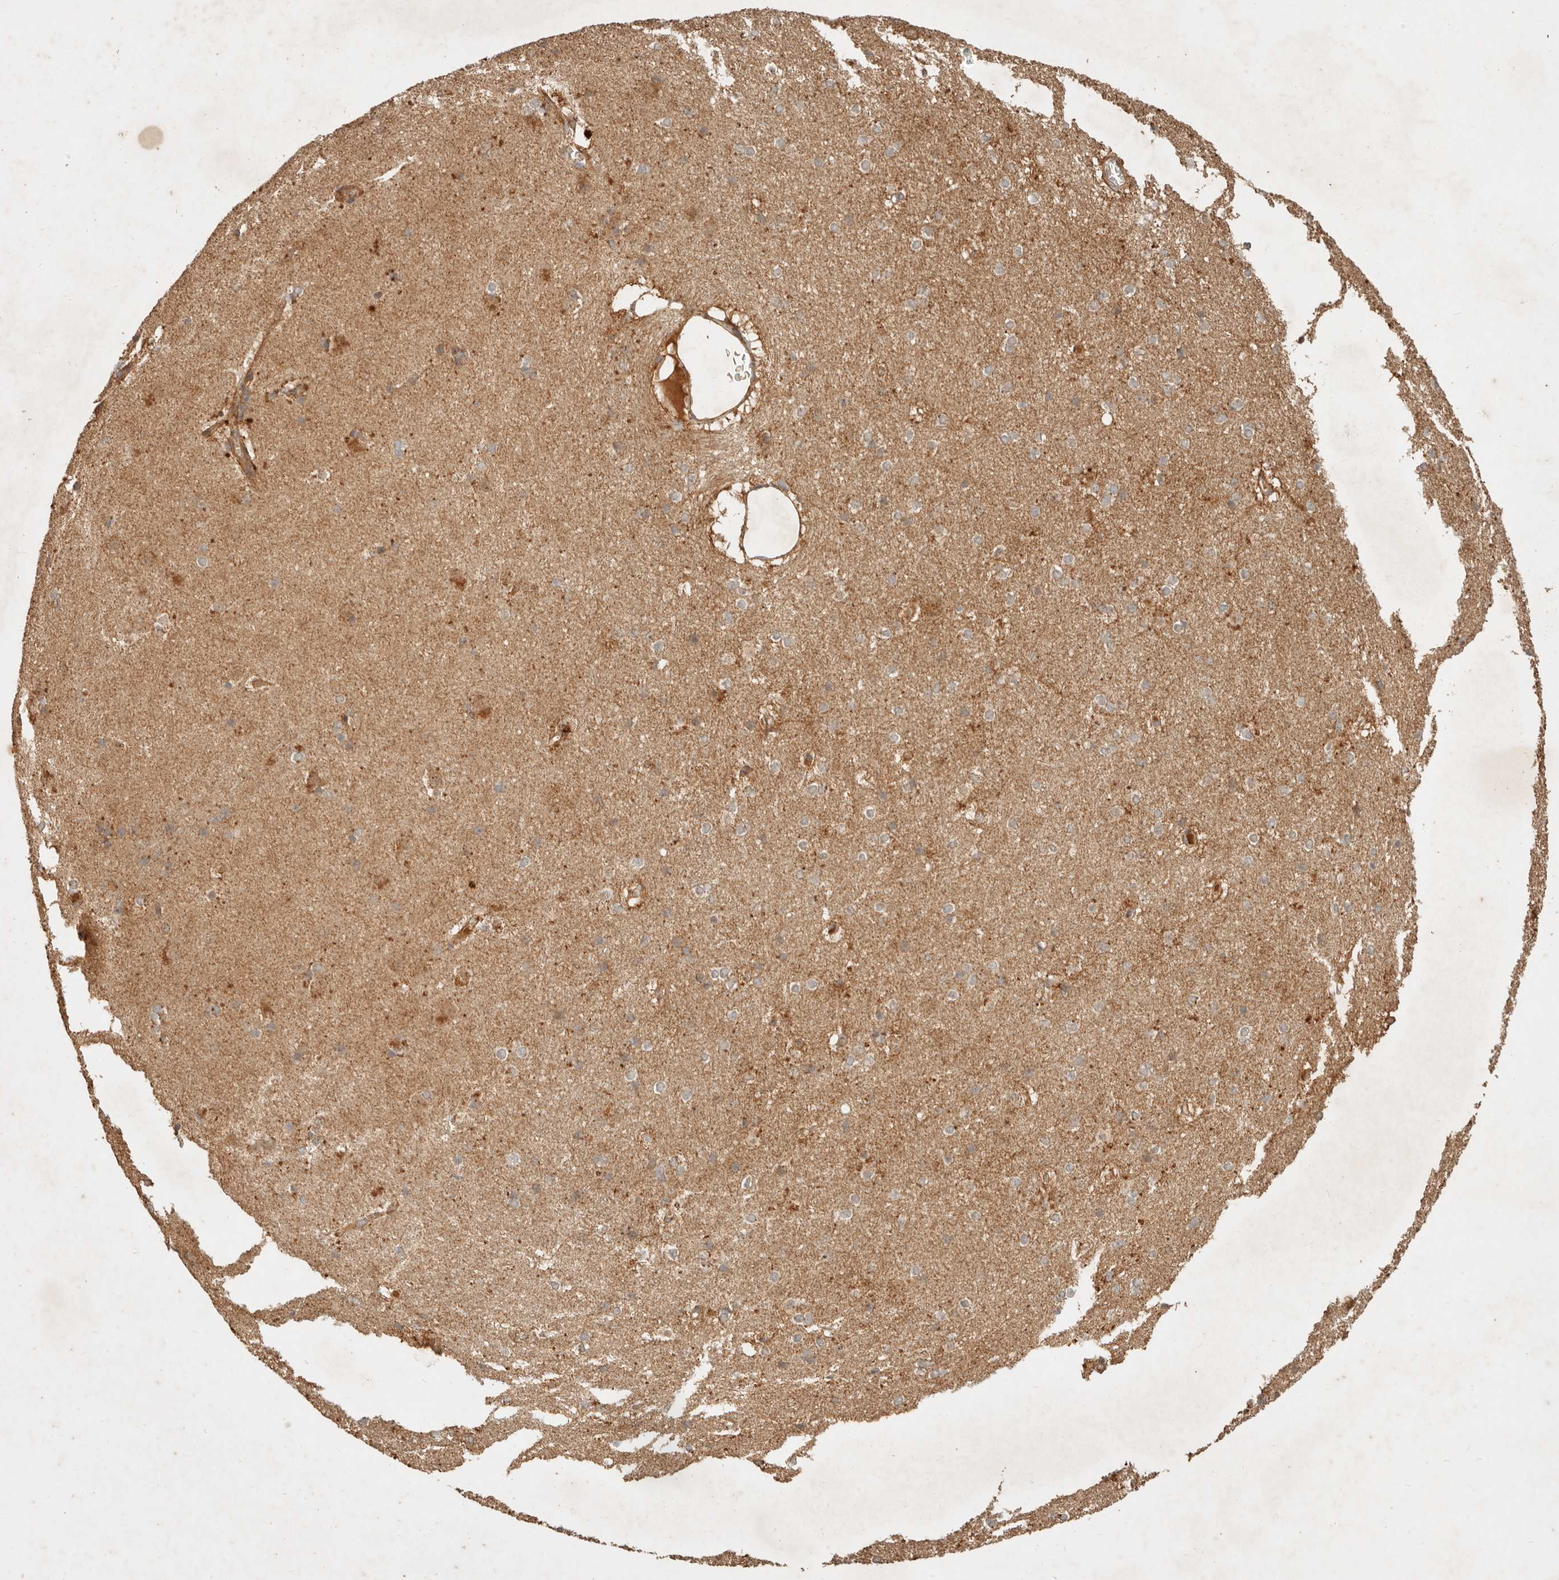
{"staining": {"intensity": "moderate", "quantity": "25%-75%", "location": "cytoplasmic/membranous"}, "tissue": "caudate", "cell_type": "Glial cells", "image_type": "normal", "snomed": [{"axis": "morphology", "description": "Normal tissue, NOS"}, {"axis": "topography", "description": "Lateral ventricle wall"}], "caption": "Immunohistochemistry photomicrograph of benign caudate stained for a protein (brown), which exhibits medium levels of moderate cytoplasmic/membranous staining in approximately 25%-75% of glial cells.", "gene": "CLEC4C", "patient": {"sex": "female", "age": 19}}